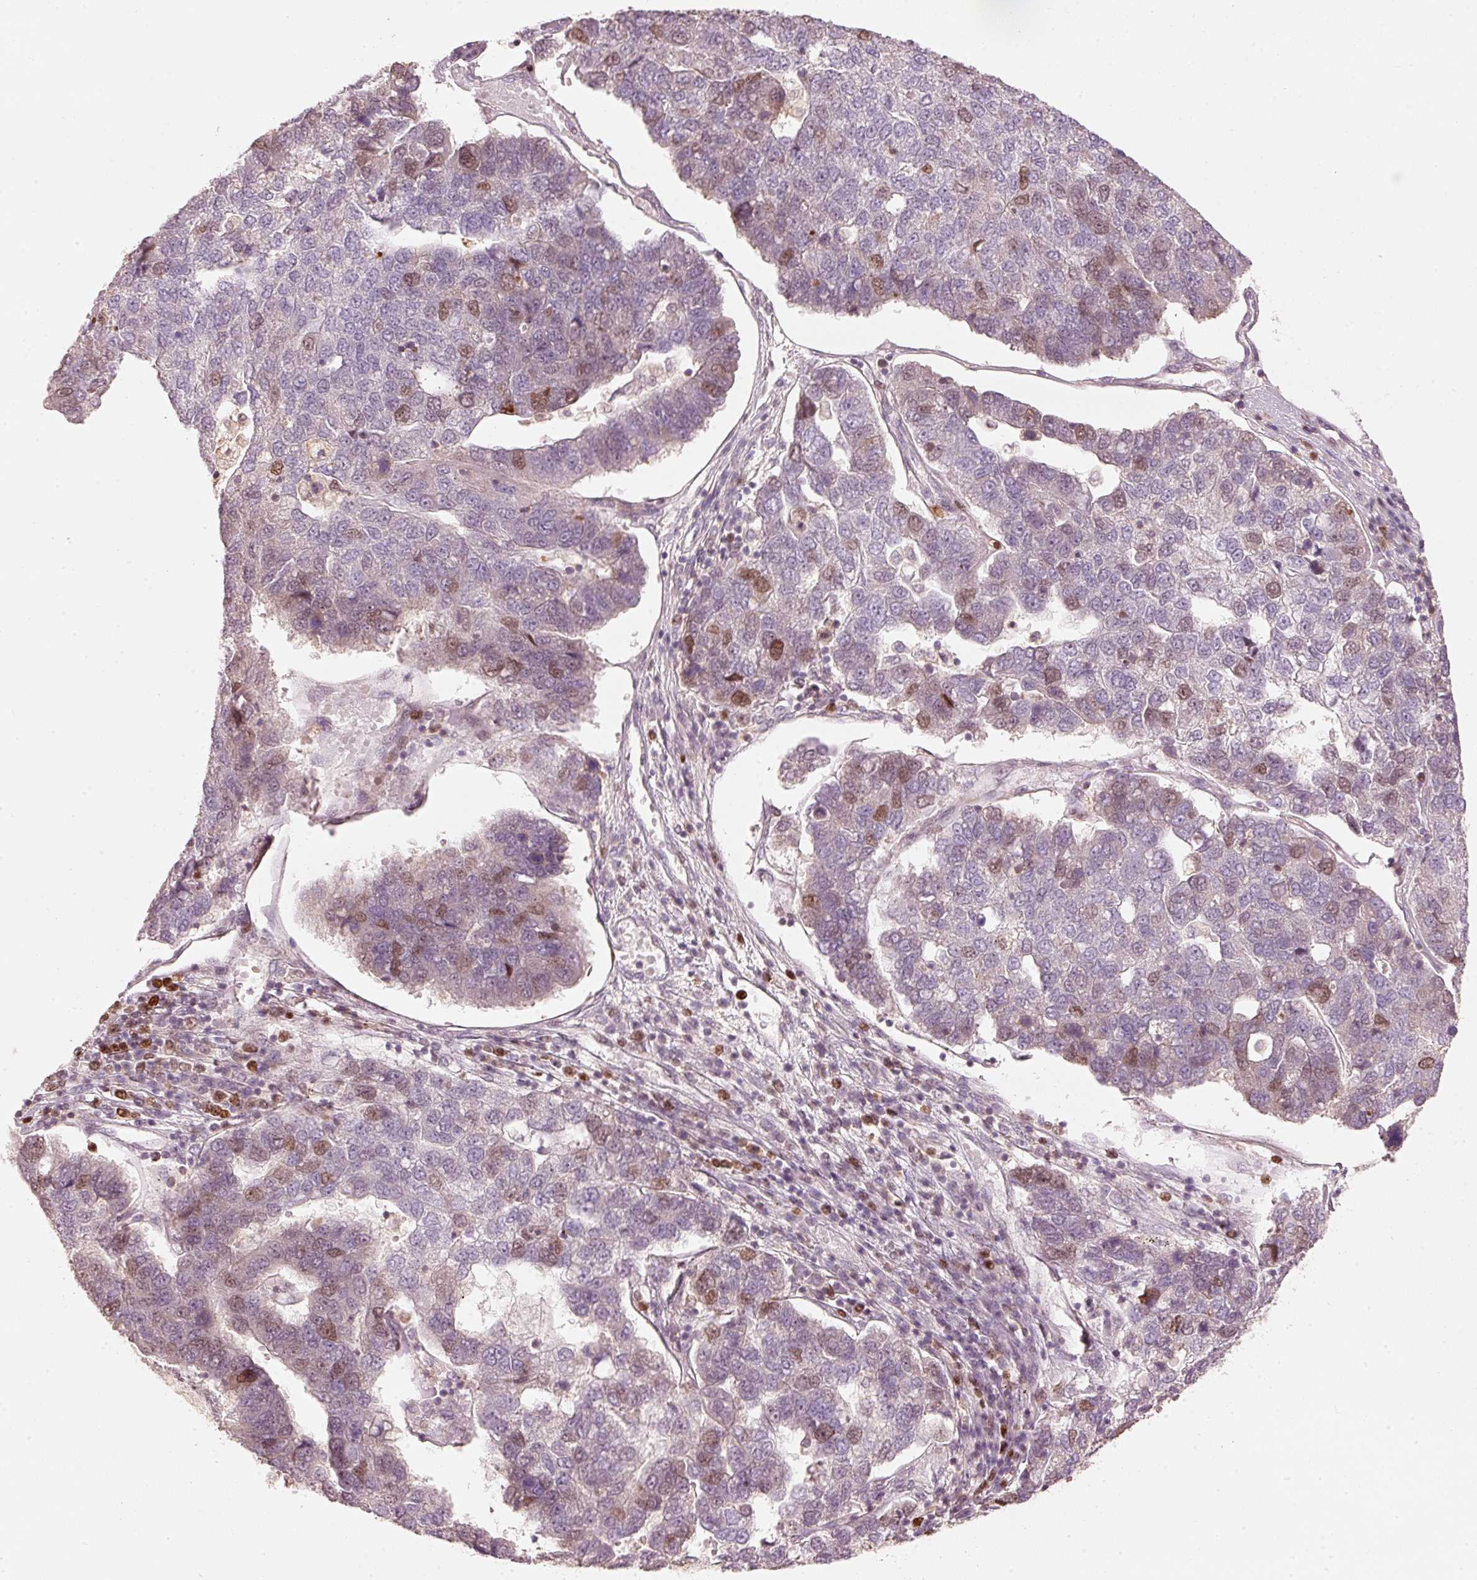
{"staining": {"intensity": "moderate", "quantity": "<25%", "location": "nuclear"}, "tissue": "pancreatic cancer", "cell_type": "Tumor cells", "image_type": "cancer", "snomed": [{"axis": "morphology", "description": "Adenocarcinoma, NOS"}, {"axis": "topography", "description": "Pancreas"}], "caption": "High-power microscopy captured an immunohistochemistry histopathology image of pancreatic adenocarcinoma, revealing moderate nuclear positivity in about <25% of tumor cells. (DAB (3,3'-diaminobenzidine) IHC with brightfield microscopy, high magnification).", "gene": "TREX2", "patient": {"sex": "female", "age": 61}}